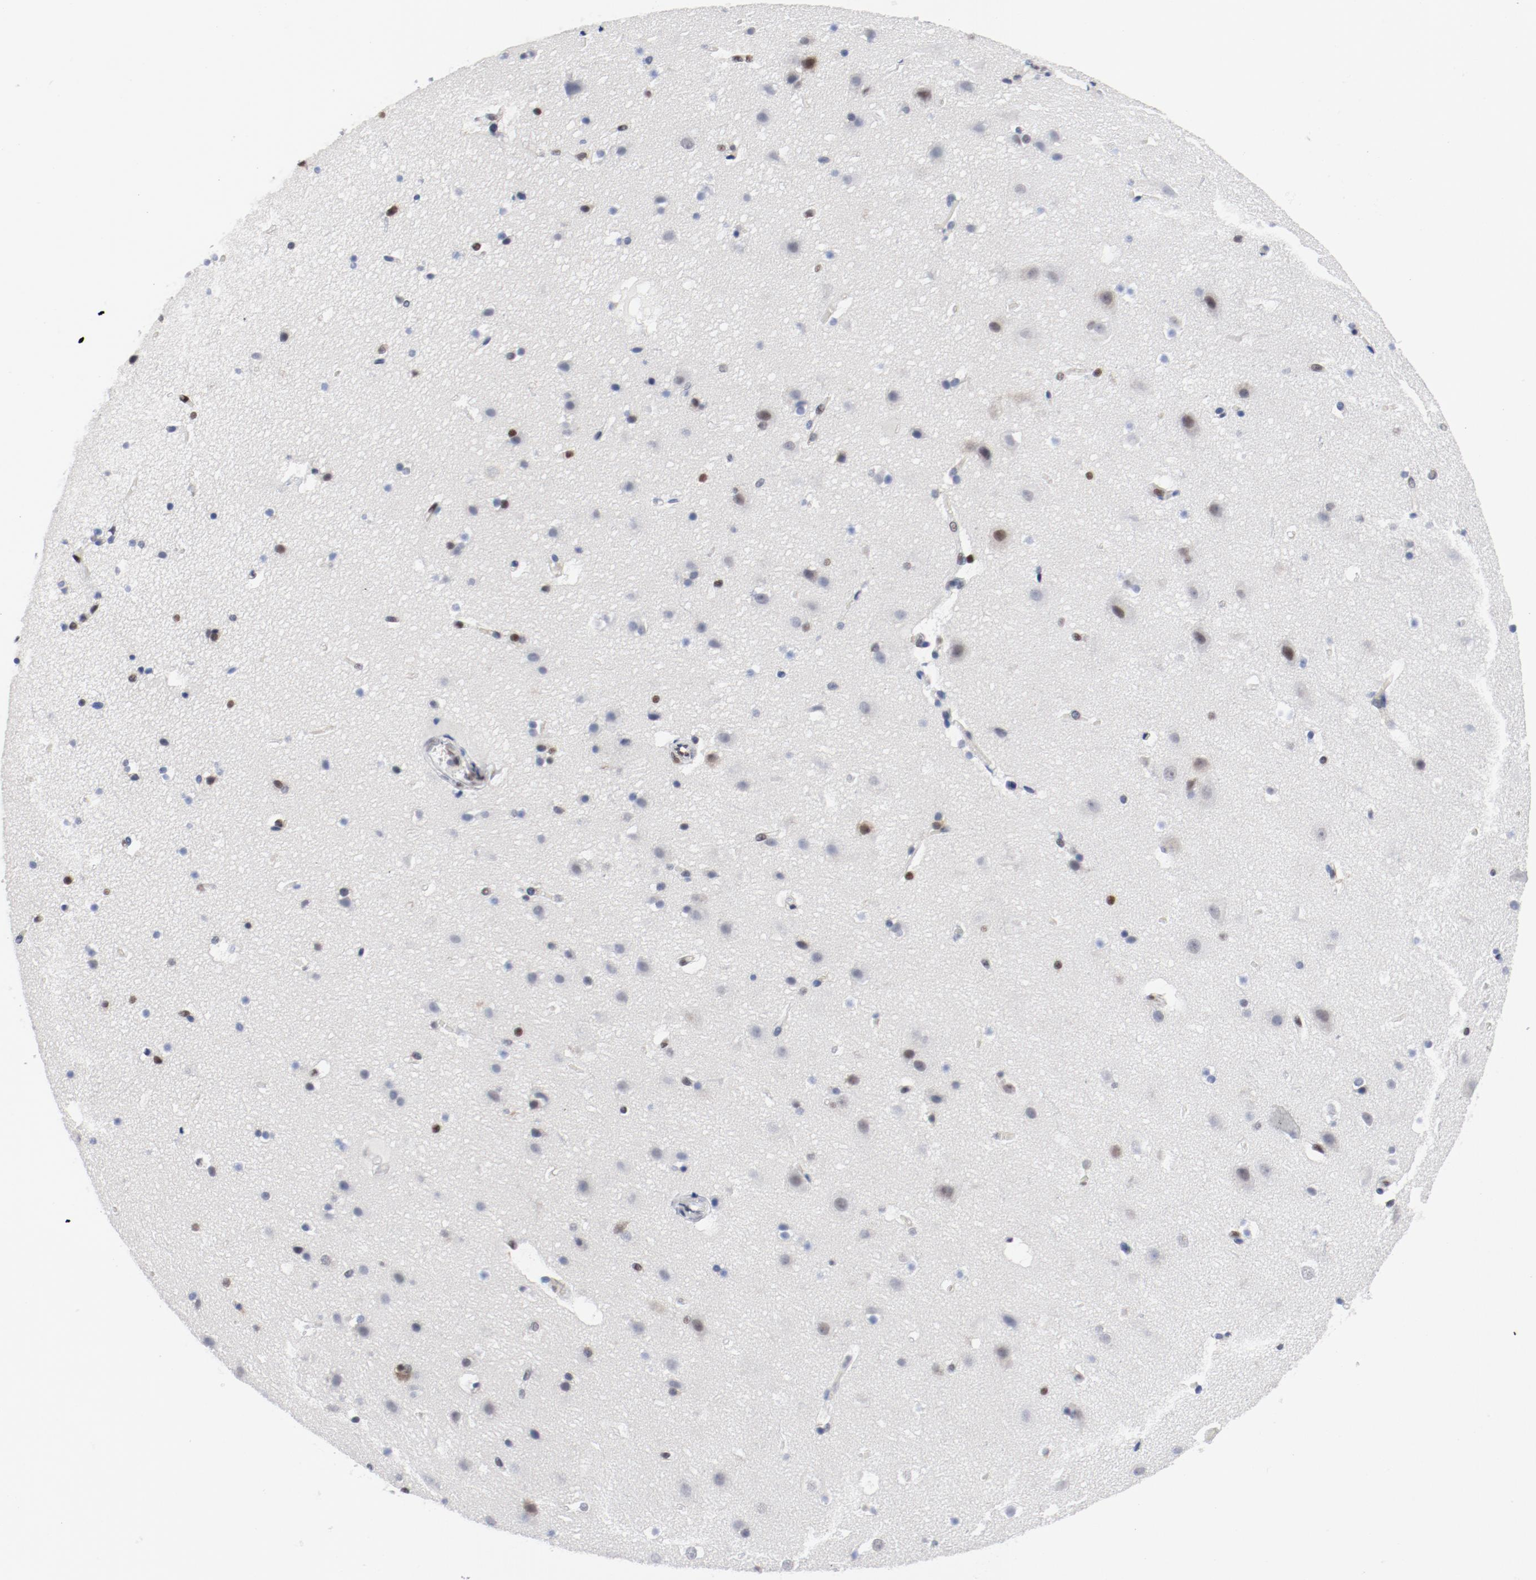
{"staining": {"intensity": "negative", "quantity": "none", "location": "none"}, "tissue": "cerebral cortex", "cell_type": "Endothelial cells", "image_type": "normal", "snomed": [{"axis": "morphology", "description": "Normal tissue, NOS"}, {"axis": "topography", "description": "Cerebral cortex"}], "caption": "This is a histopathology image of immunohistochemistry staining of normal cerebral cortex, which shows no positivity in endothelial cells. (DAB (3,3'-diaminobenzidine) IHC, high magnification).", "gene": "POLD1", "patient": {"sex": "male", "age": 45}}